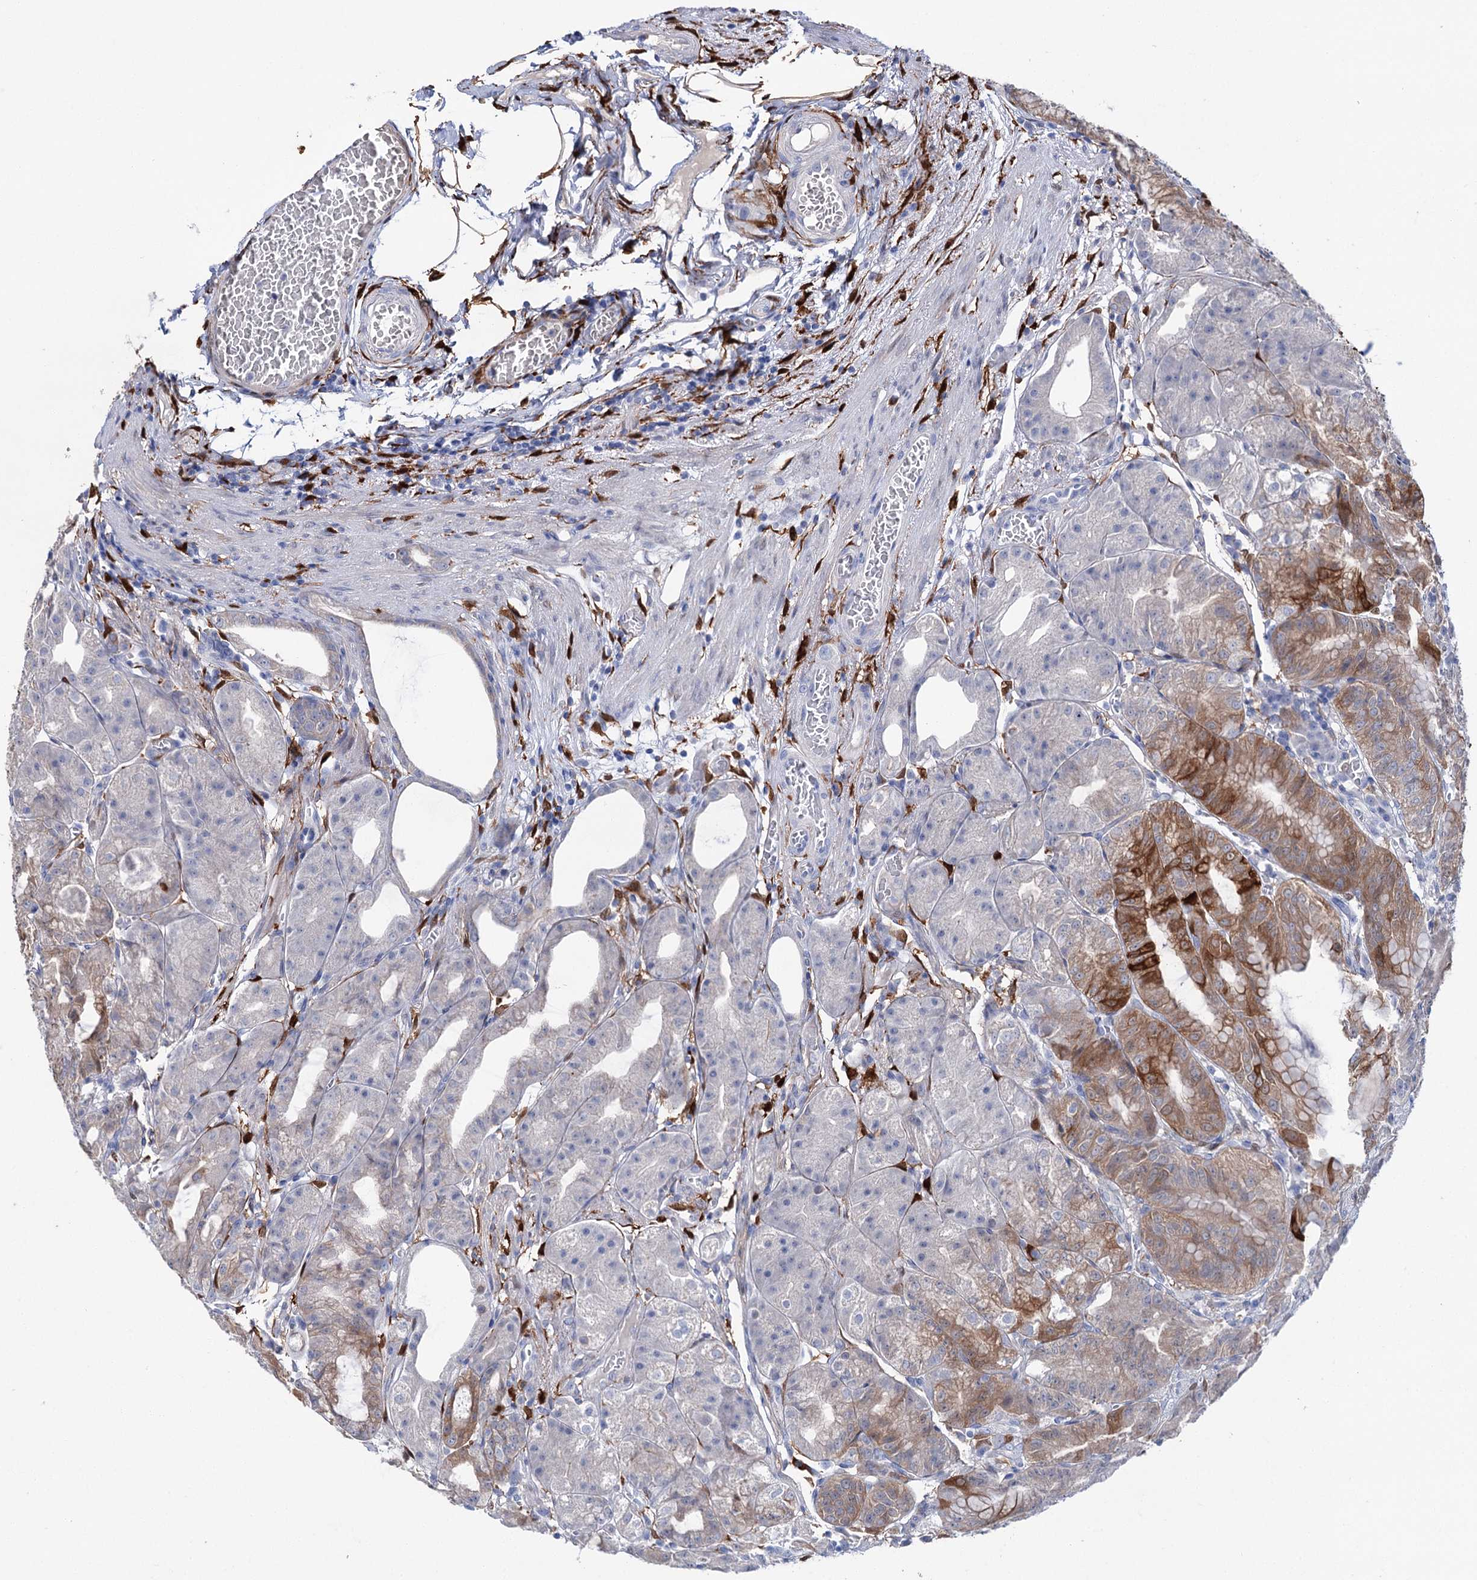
{"staining": {"intensity": "moderate", "quantity": "25%-75%", "location": "cytoplasmic/membranous"}, "tissue": "stomach", "cell_type": "Glandular cells", "image_type": "normal", "snomed": [{"axis": "morphology", "description": "Normal tissue, NOS"}, {"axis": "topography", "description": "Stomach, upper"}, {"axis": "topography", "description": "Stomach, lower"}], "caption": "High-power microscopy captured an IHC histopathology image of benign stomach, revealing moderate cytoplasmic/membranous positivity in about 25%-75% of glandular cells.", "gene": "LYZL4", "patient": {"sex": "male", "age": 71}}